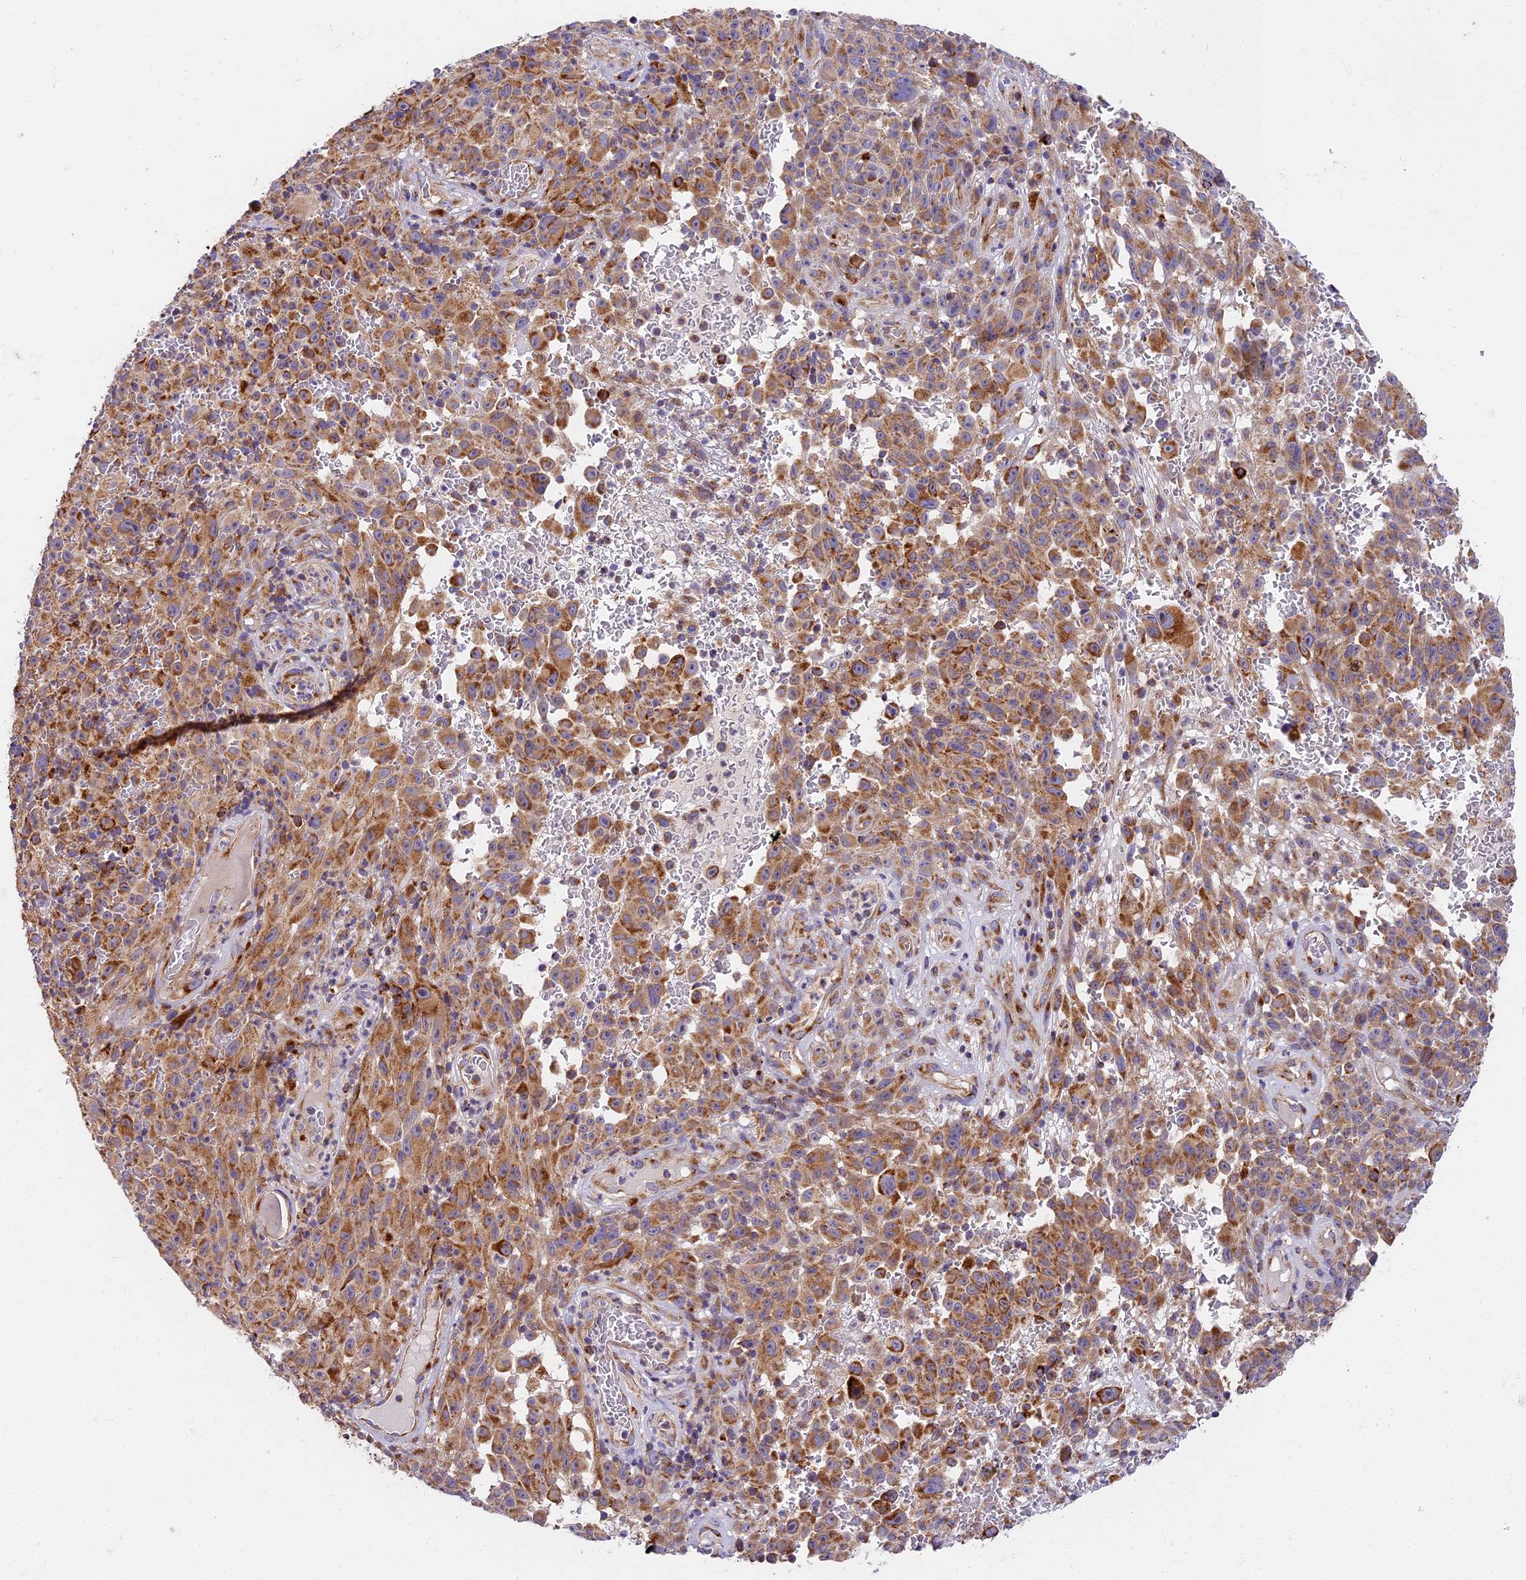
{"staining": {"intensity": "moderate", "quantity": ">75%", "location": "cytoplasmic/membranous"}, "tissue": "melanoma", "cell_type": "Tumor cells", "image_type": "cancer", "snomed": [{"axis": "morphology", "description": "Malignant melanoma, NOS"}, {"axis": "topography", "description": "Skin"}], "caption": "Moderate cytoplasmic/membranous protein staining is identified in approximately >75% of tumor cells in melanoma.", "gene": "MRAS", "patient": {"sex": "female", "age": 82}}